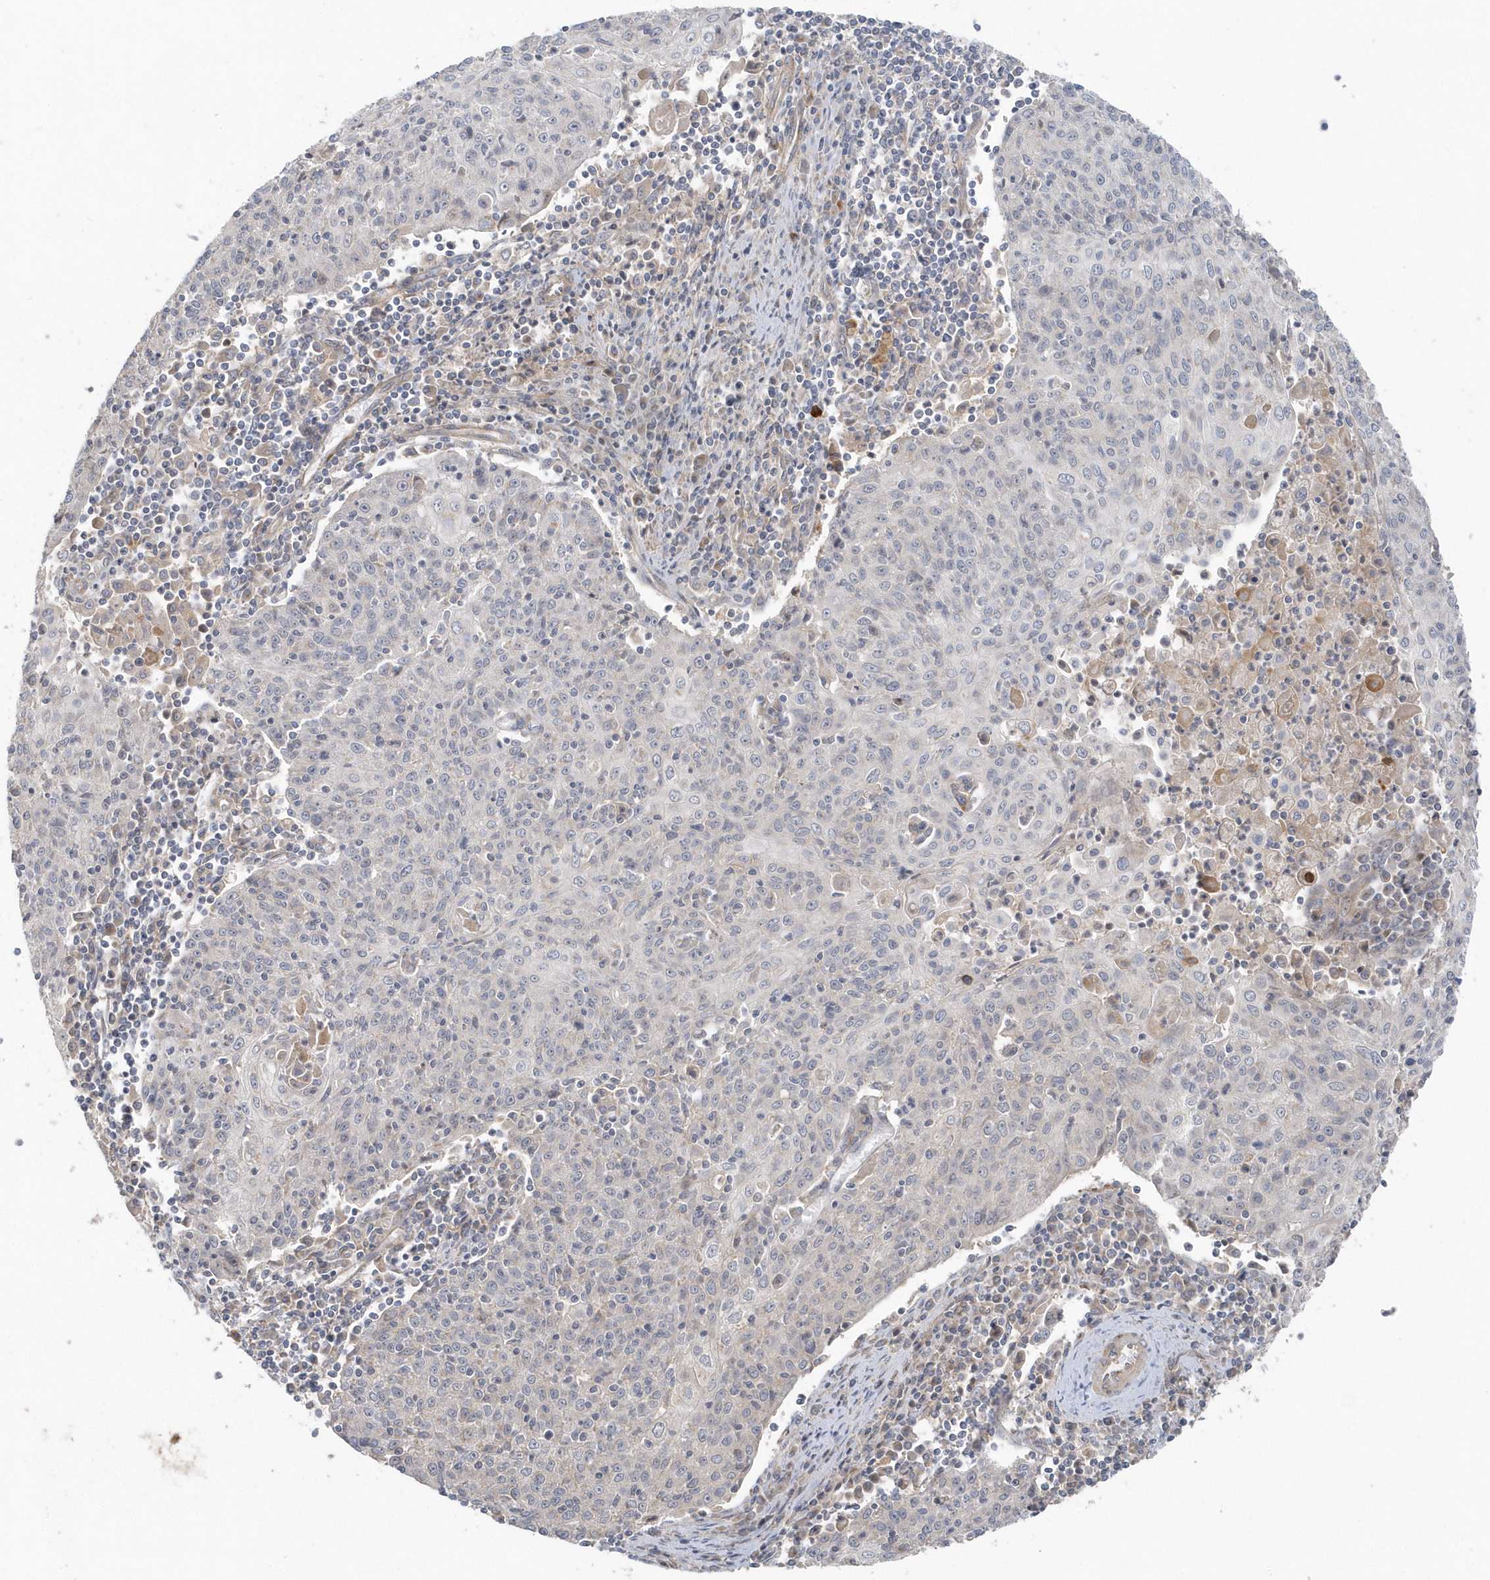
{"staining": {"intensity": "negative", "quantity": "none", "location": "none"}, "tissue": "cervical cancer", "cell_type": "Tumor cells", "image_type": "cancer", "snomed": [{"axis": "morphology", "description": "Squamous cell carcinoma, NOS"}, {"axis": "topography", "description": "Cervix"}], "caption": "Immunohistochemical staining of cervical cancer displays no significant positivity in tumor cells.", "gene": "ACTR1A", "patient": {"sex": "female", "age": 48}}